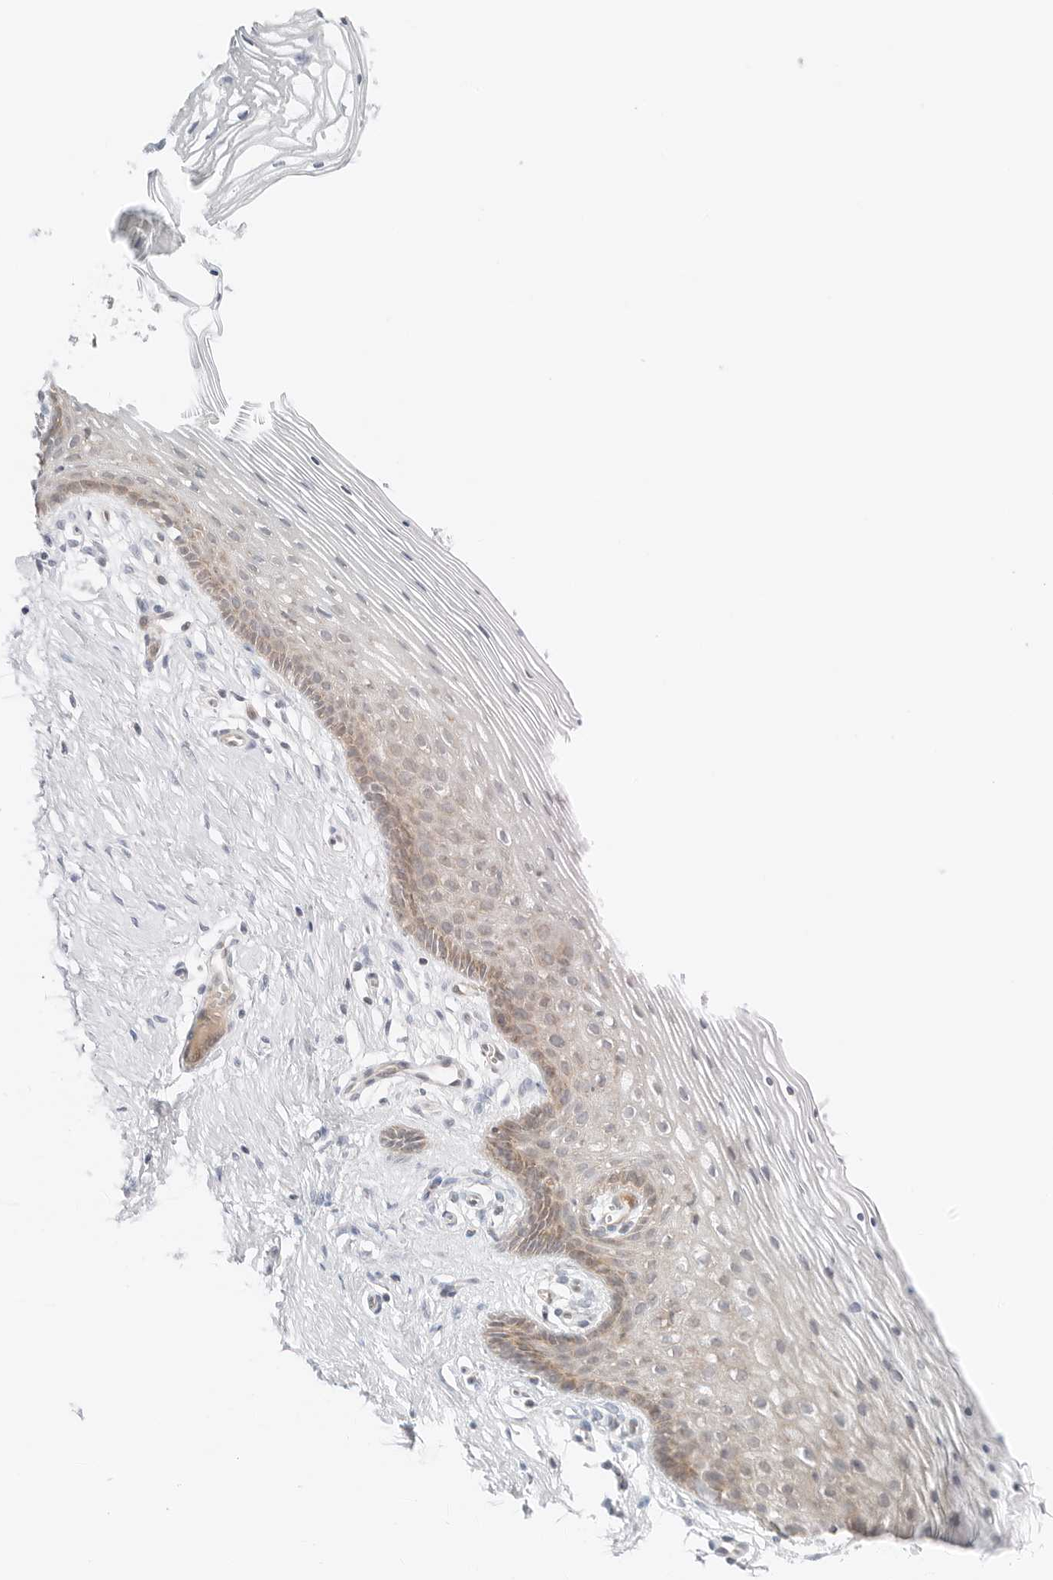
{"staining": {"intensity": "moderate", "quantity": "<25%", "location": "cytoplasmic/membranous"}, "tissue": "vagina", "cell_type": "Squamous epithelial cells", "image_type": "normal", "snomed": [{"axis": "morphology", "description": "Normal tissue, NOS"}, {"axis": "topography", "description": "Vagina"}], "caption": "DAB immunohistochemical staining of benign vagina reveals moderate cytoplasmic/membranous protein staining in about <25% of squamous epithelial cells.", "gene": "IQCC", "patient": {"sex": "female", "age": 32}}